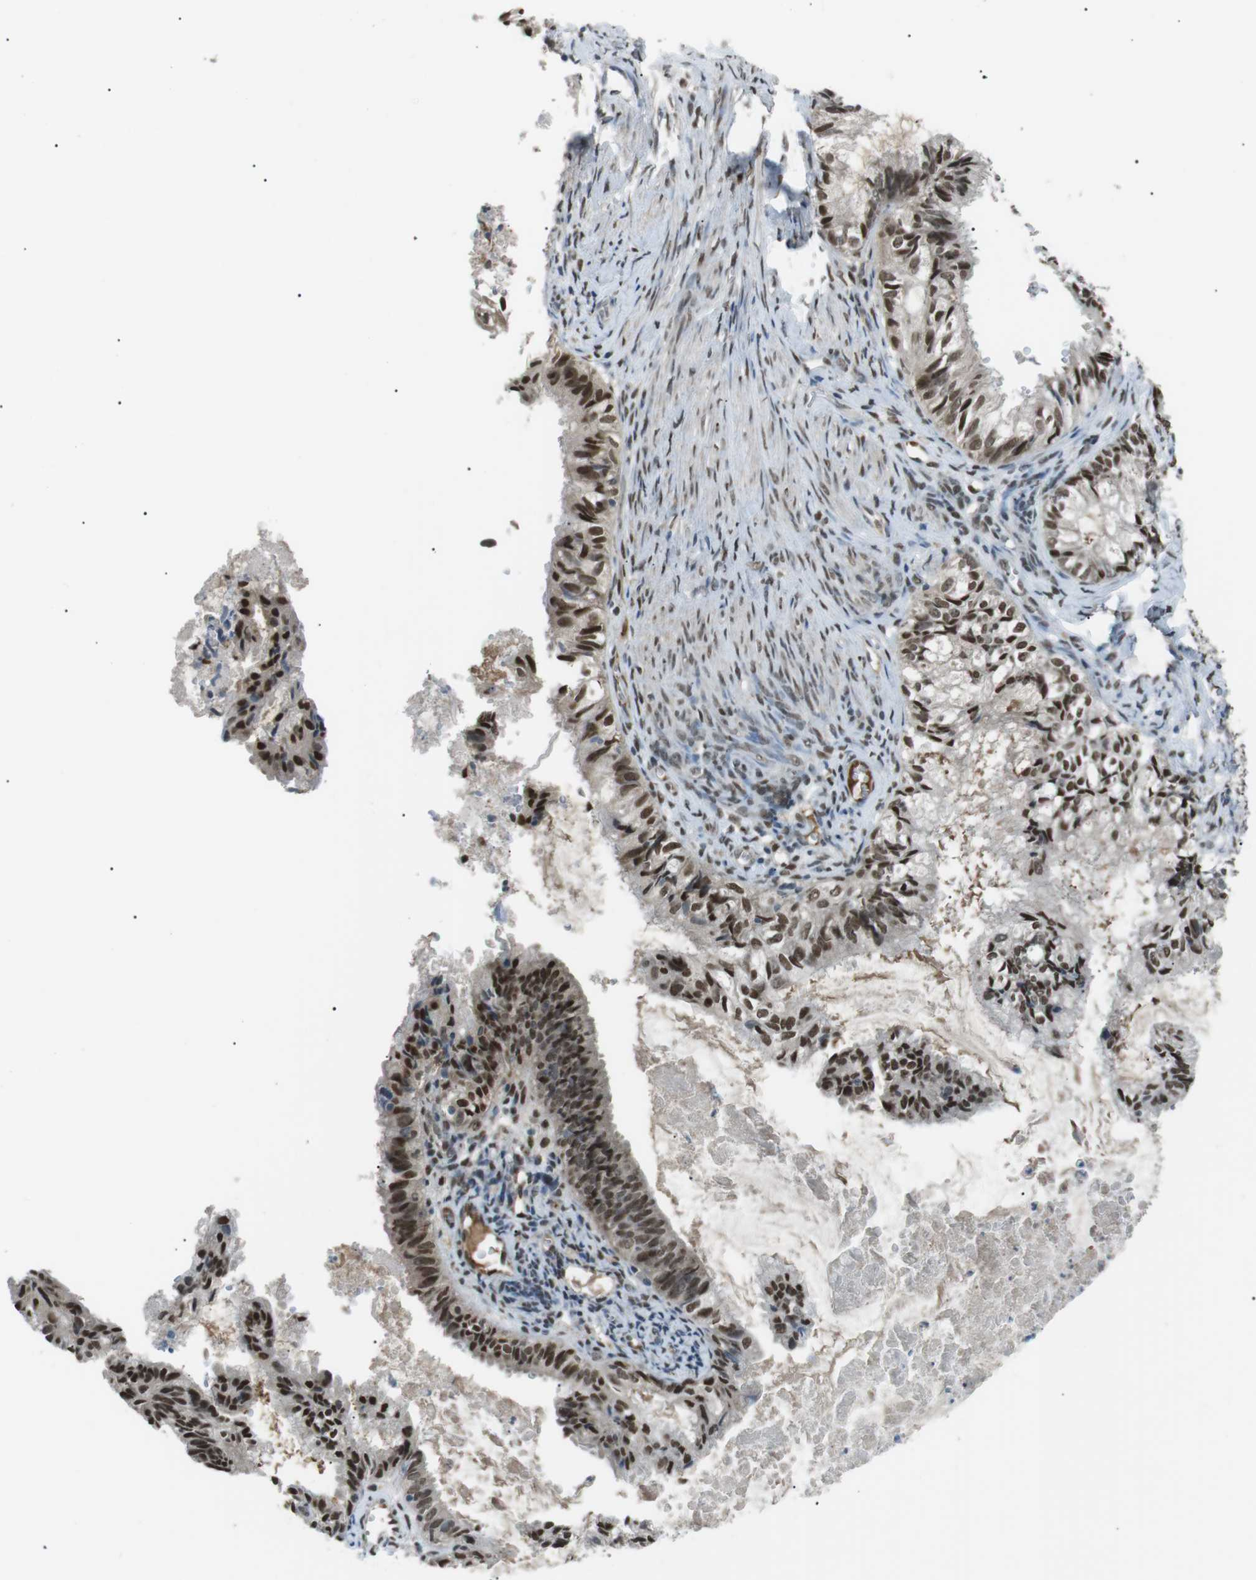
{"staining": {"intensity": "strong", "quantity": ">75%", "location": "nuclear"}, "tissue": "cervical cancer", "cell_type": "Tumor cells", "image_type": "cancer", "snomed": [{"axis": "morphology", "description": "Normal tissue, NOS"}, {"axis": "morphology", "description": "Adenocarcinoma, NOS"}, {"axis": "topography", "description": "Cervix"}, {"axis": "topography", "description": "Endometrium"}], "caption": "Immunohistochemical staining of human cervical cancer (adenocarcinoma) shows high levels of strong nuclear protein positivity in about >75% of tumor cells.", "gene": "SRPK2", "patient": {"sex": "female", "age": 86}}